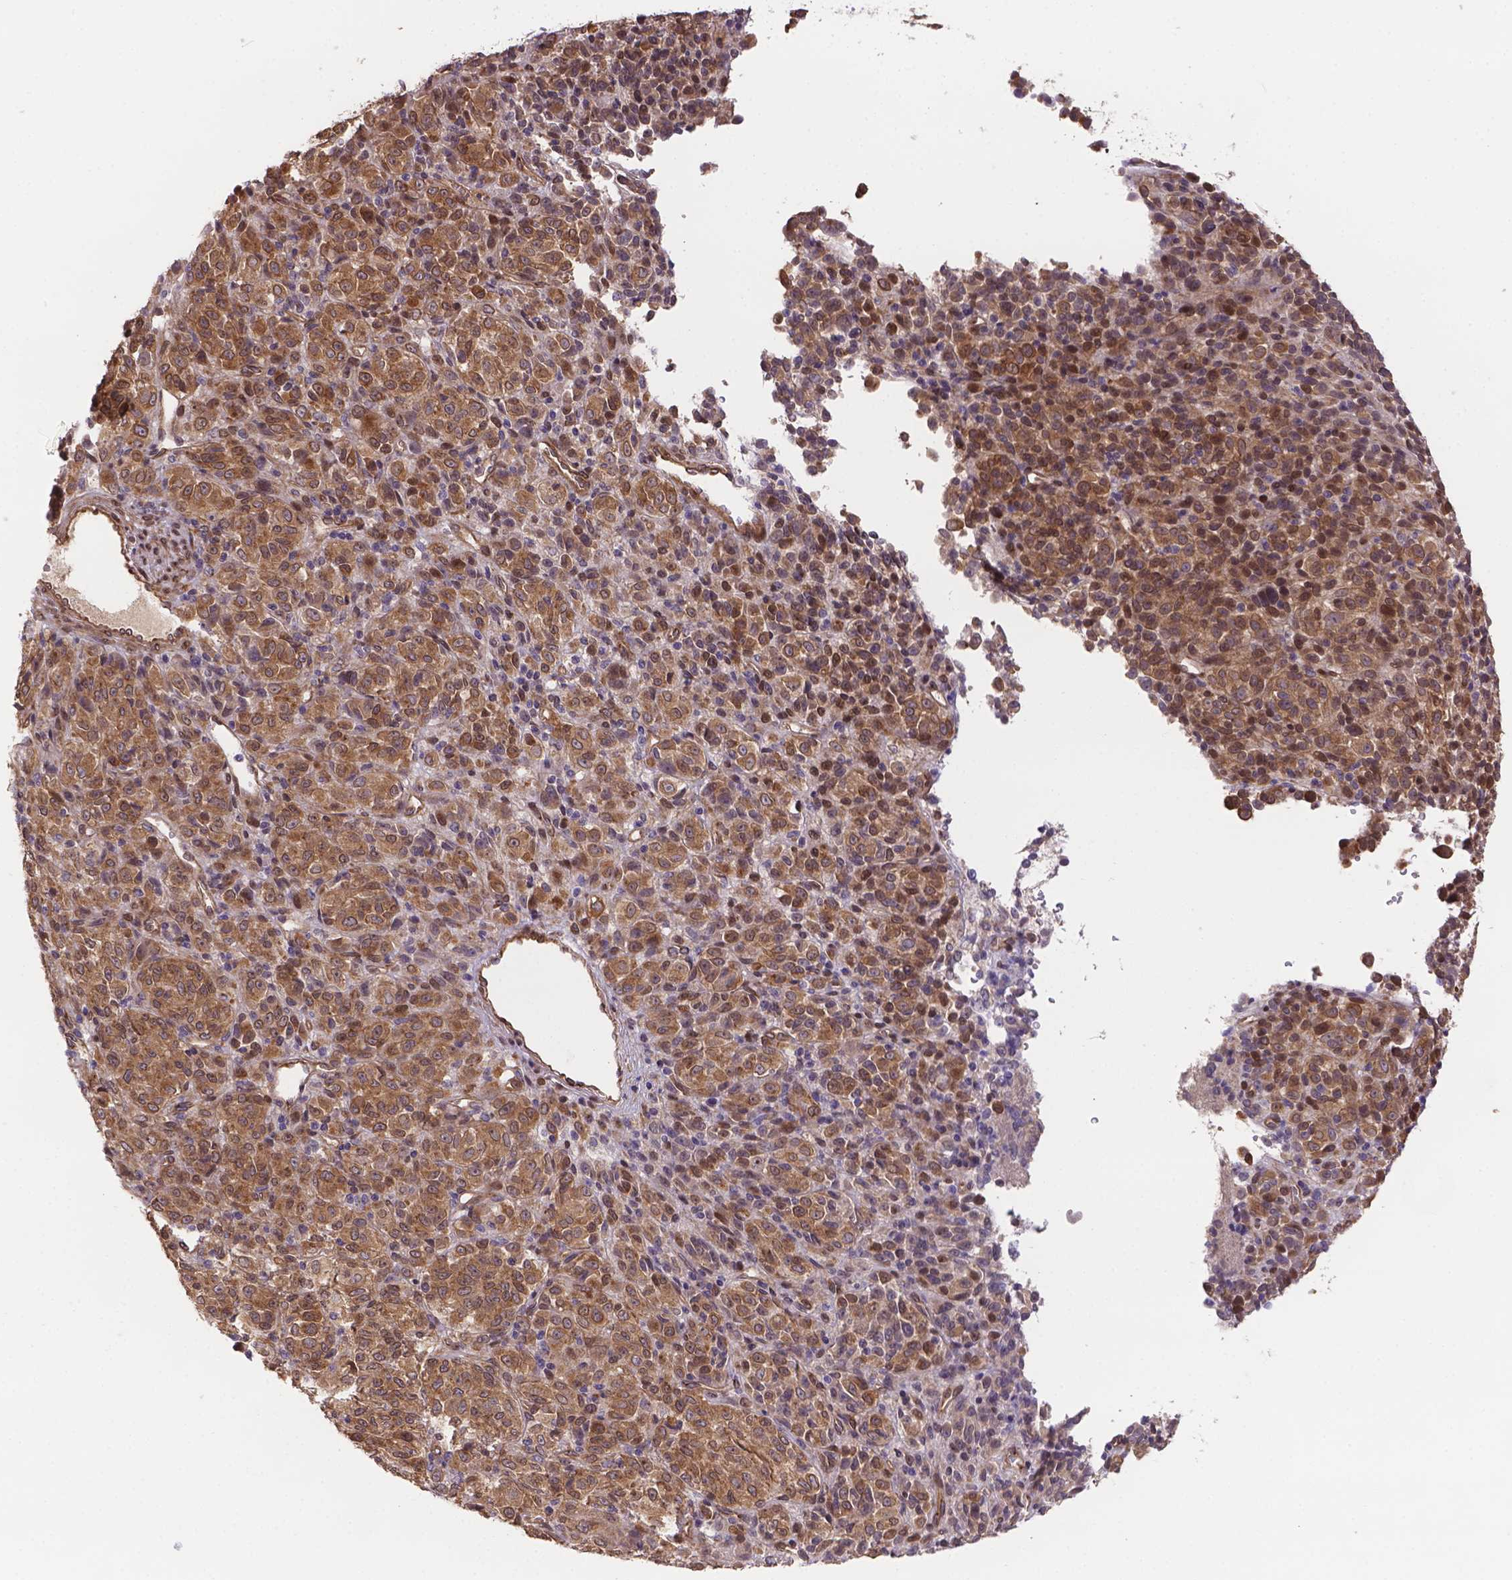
{"staining": {"intensity": "moderate", "quantity": ">75%", "location": "cytoplasmic/membranous"}, "tissue": "melanoma", "cell_type": "Tumor cells", "image_type": "cancer", "snomed": [{"axis": "morphology", "description": "Malignant melanoma, Metastatic site"}, {"axis": "topography", "description": "Brain"}], "caption": "Immunohistochemical staining of human malignant melanoma (metastatic site) shows moderate cytoplasmic/membranous protein staining in approximately >75% of tumor cells. (DAB IHC with brightfield microscopy, high magnification).", "gene": "YAP1", "patient": {"sex": "female", "age": 56}}